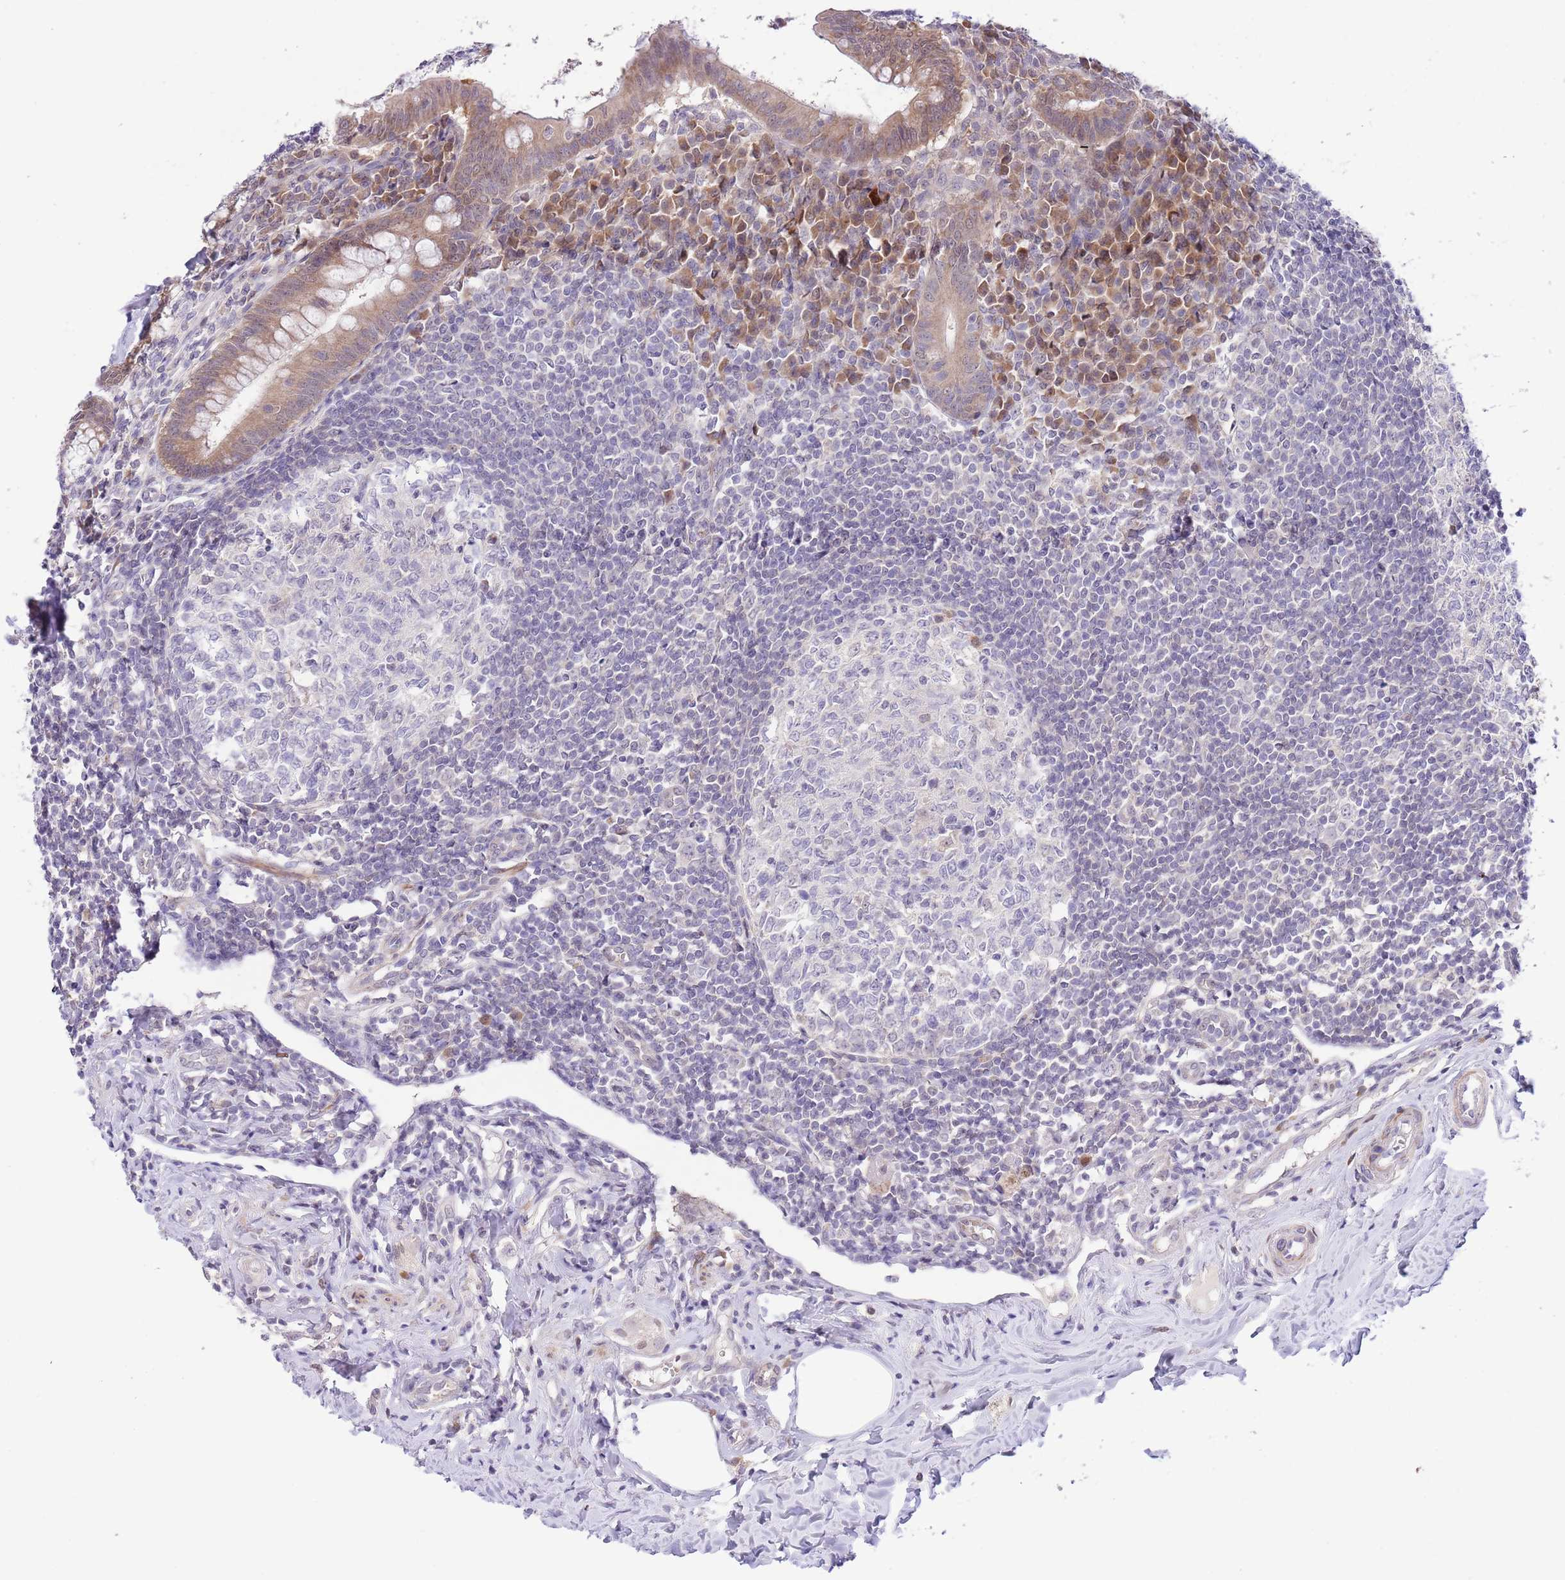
{"staining": {"intensity": "moderate", "quantity": ">75%", "location": "cytoplasmic/membranous"}, "tissue": "appendix", "cell_type": "Glandular cells", "image_type": "normal", "snomed": [{"axis": "morphology", "description": "Normal tissue, NOS"}, {"axis": "topography", "description": "Appendix"}], "caption": "Glandular cells display medium levels of moderate cytoplasmic/membranous staining in about >75% of cells in normal human appendix.", "gene": "GALK2", "patient": {"sex": "female", "age": 33}}